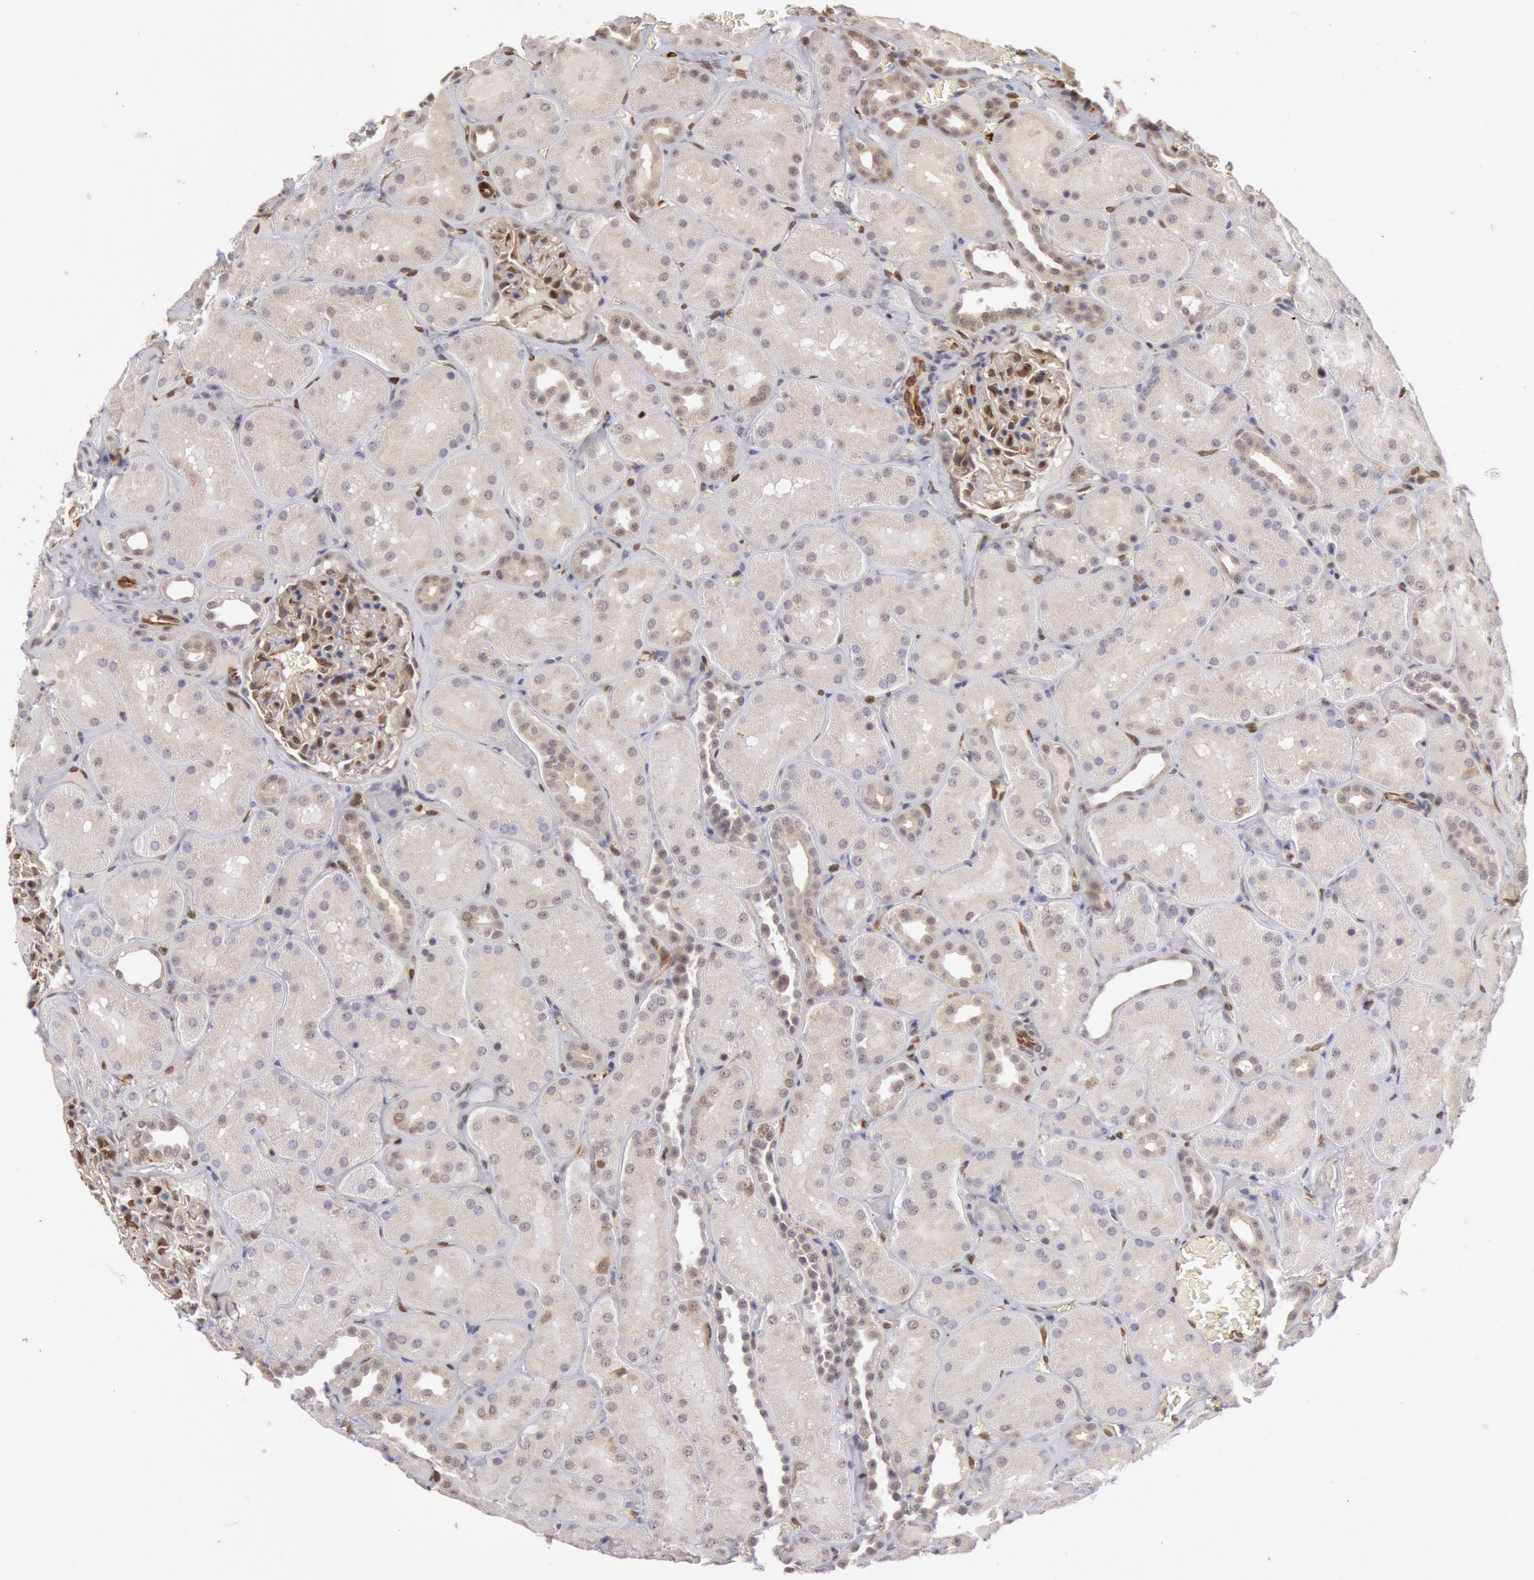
{"staining": {"intensity": "weak", "quantity": "25%-75%", "location": "nuclear"}, "tissue": "kidney", "cell_type": "Cells in glomeruli", "image_type": "normal", "snomed": [{"axis": "morphology", "description": "Normal tissue, NOS"}, {"axis": "topography", "description": "Kidney"}], "caption": "Immunohistochemical staining of benign human kidney displays low levels of weak nuclear positivity in about 25%-75% of cells in glomeruli.", "gene": "ENSG00000250264", "patient": {"sex": "male", "age": 28}}